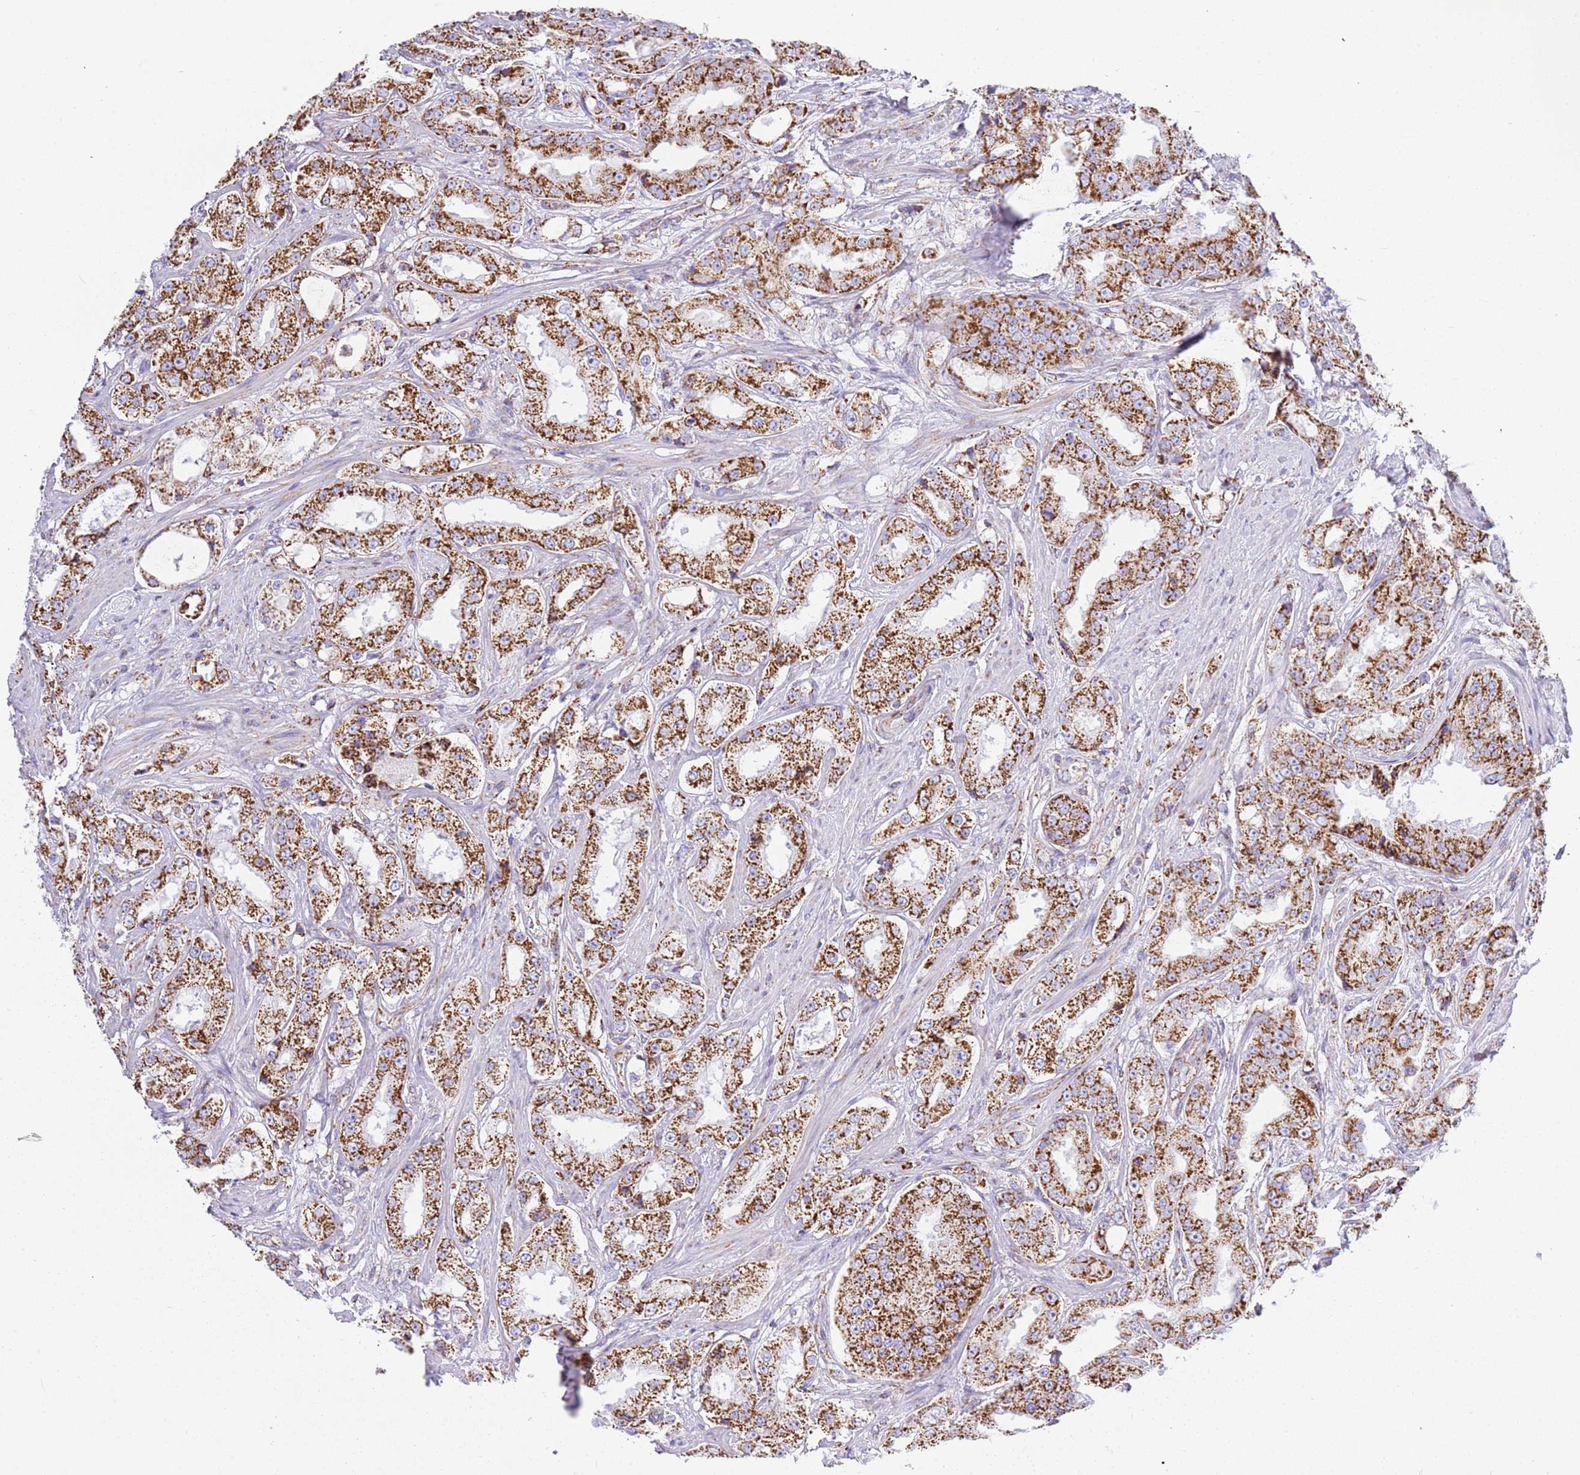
{"staining": {"intensity": "strong", "quantity": ">75%", "location": "cytoplasmic/membranous"}, "tissue": "prostate cancer", "cell_type": "Tumor cells", "image_type": "cancer", "snomed": [{"axis": "morphology", "description": "Adenocarcinoma, High grade"}, {"axis": "topography", "description": "Prostate"}], "caption": "Human prostate cancer (high-grade adenocarcinoma) stained for a protein (brown) displays strong cytoplasmic/membranous positive staining in about >75% of tumor cells.", "gene": "SUCLG2", "patient": {"sex": "male", "age": 73}}